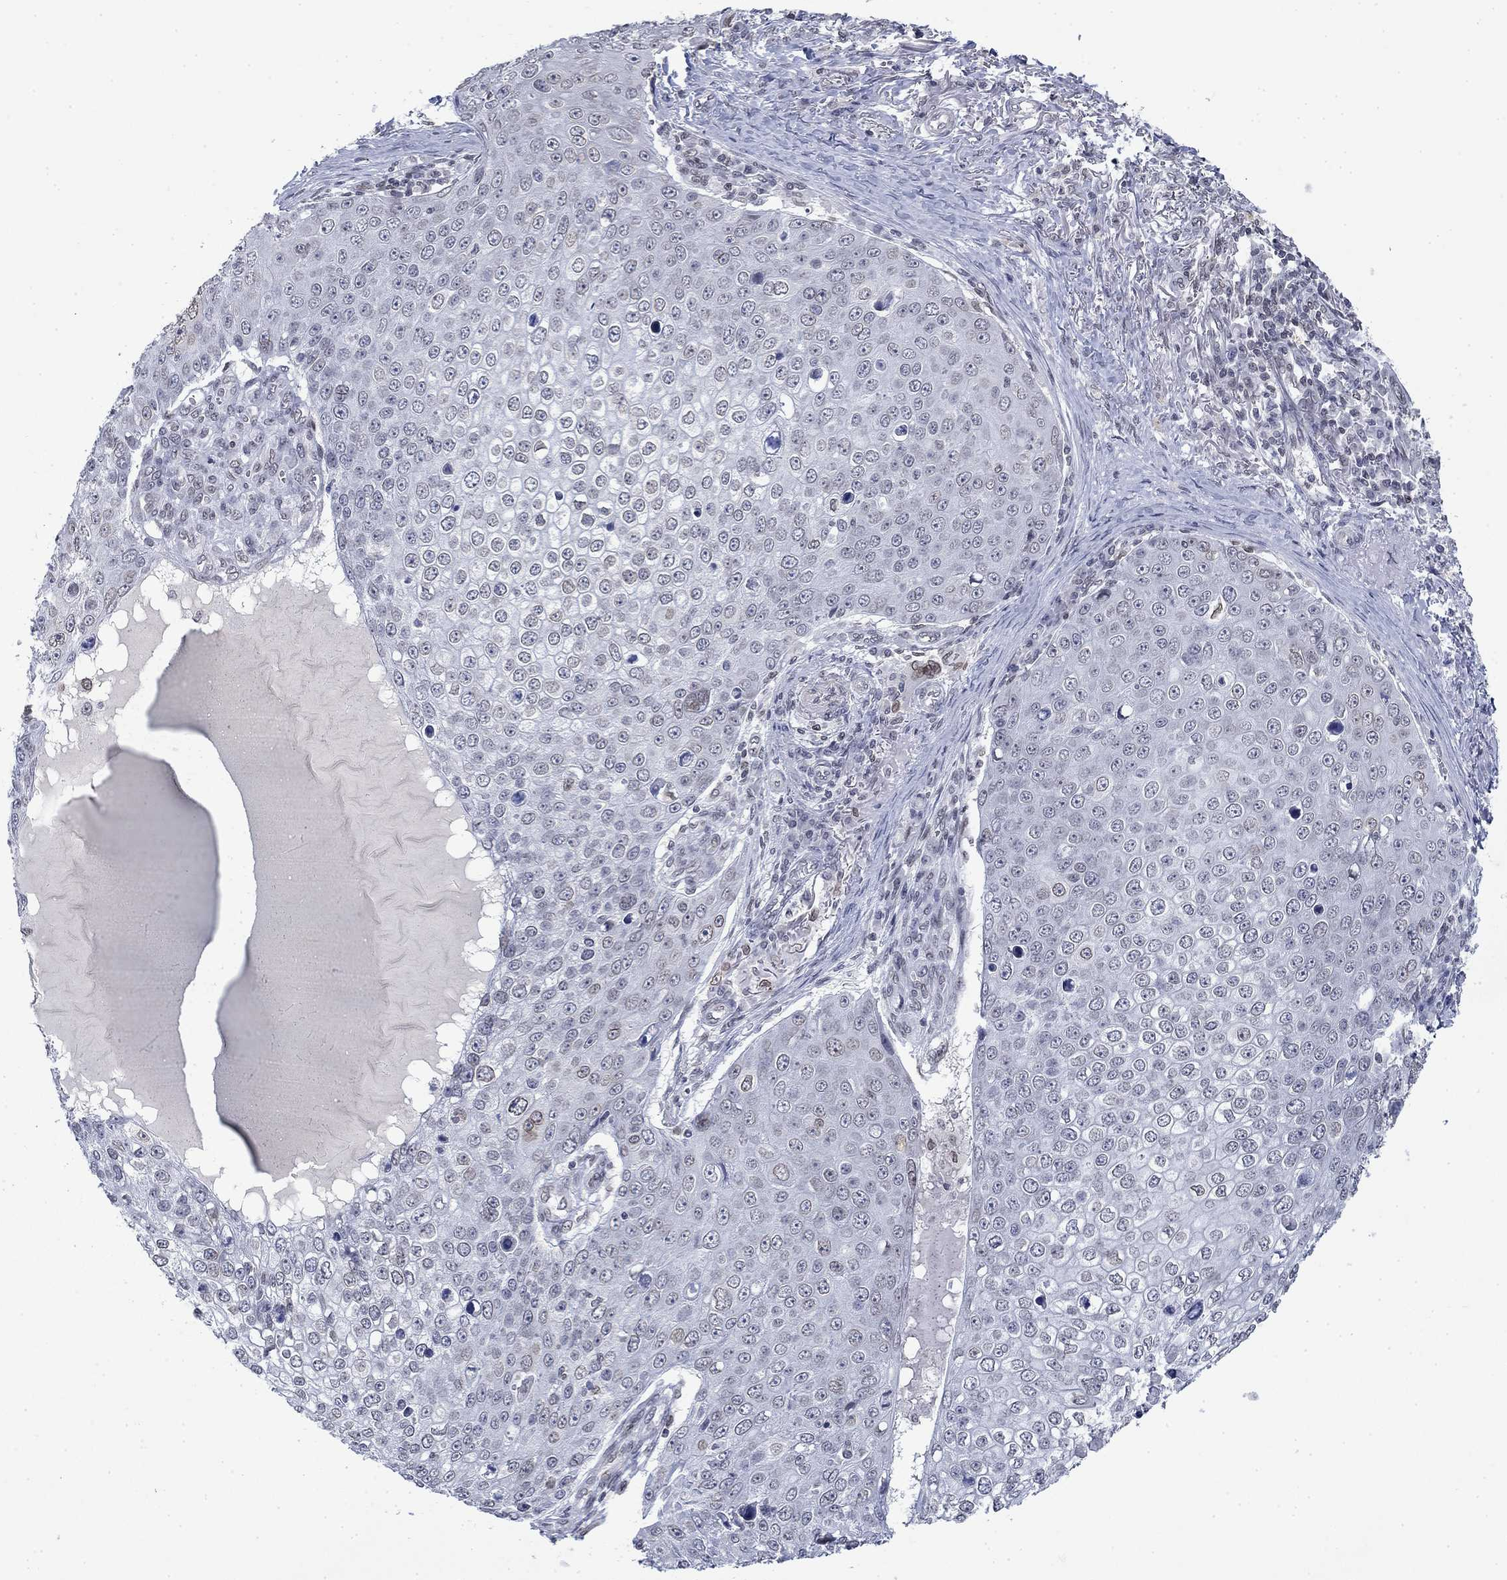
{"staining": {"intensity": "strong", "quantity": "<25%", "location": "cytoplasmic/membranous,nuclear"}, "tissue": "skin cancer", "cell_type": "Tumor cells", "image_type": "cancer", "snomed": [{"axis": "morphology", "description": "Squamous cell carcinoma, NOS"}, {"axis": "topography", "description": "Skin"}], "caption": "An image of human skin cancer (squamous cell carcinoma) stained for a protein demonstrates strong cytoplasmic/membranous and nuclear brown staining in tumor cells. Using DAB (brown) and hematoxylin (blue) stains, captured at high magnification using brightfield microscopy.", "gene": "TOR1AIP1", "patient": {"sex": "male", "age": 71}}